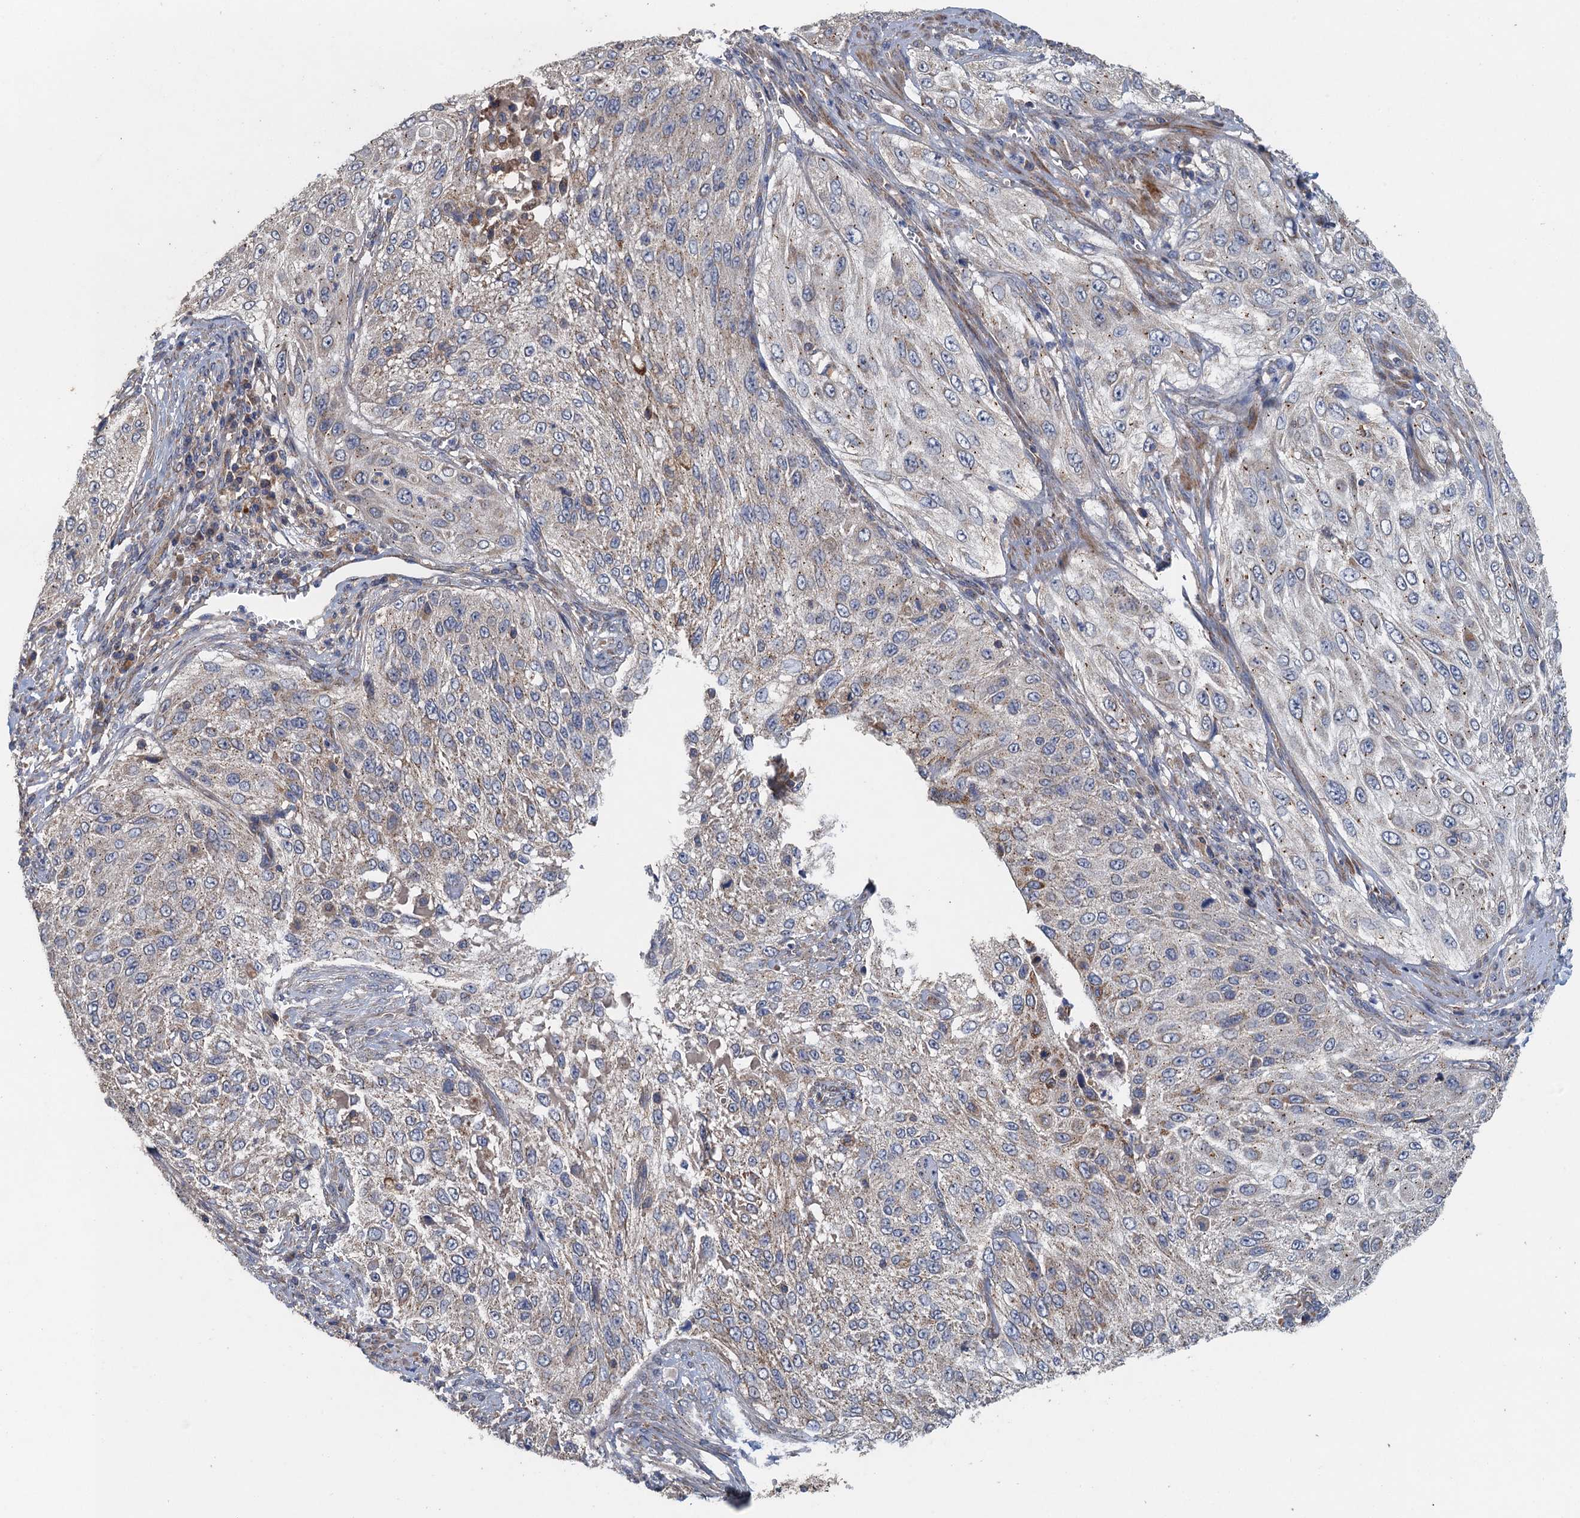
{"staining": {"intensity": "weak", "quantity": "<25%", "location": "cytoplasmic/membranous"}, "tissue": "cervical cancer", "cell_type": "Tumor cells", "image_type": "cancer", "snomed": [{"axis": "morphology", "description": "Squamous cell carcinoma, NOS"}, {"axis": "topography", "description": "Cervix"}], "caption": "There is no significant positivity in tumor cells of cervical cancer. Brightfield microscopy of IHC stained with DAB (brown) and hematoxylin (blue), captured at high magnification.", "gene": "BCS1L", "patient": {"sex": "female", "age": 42}}